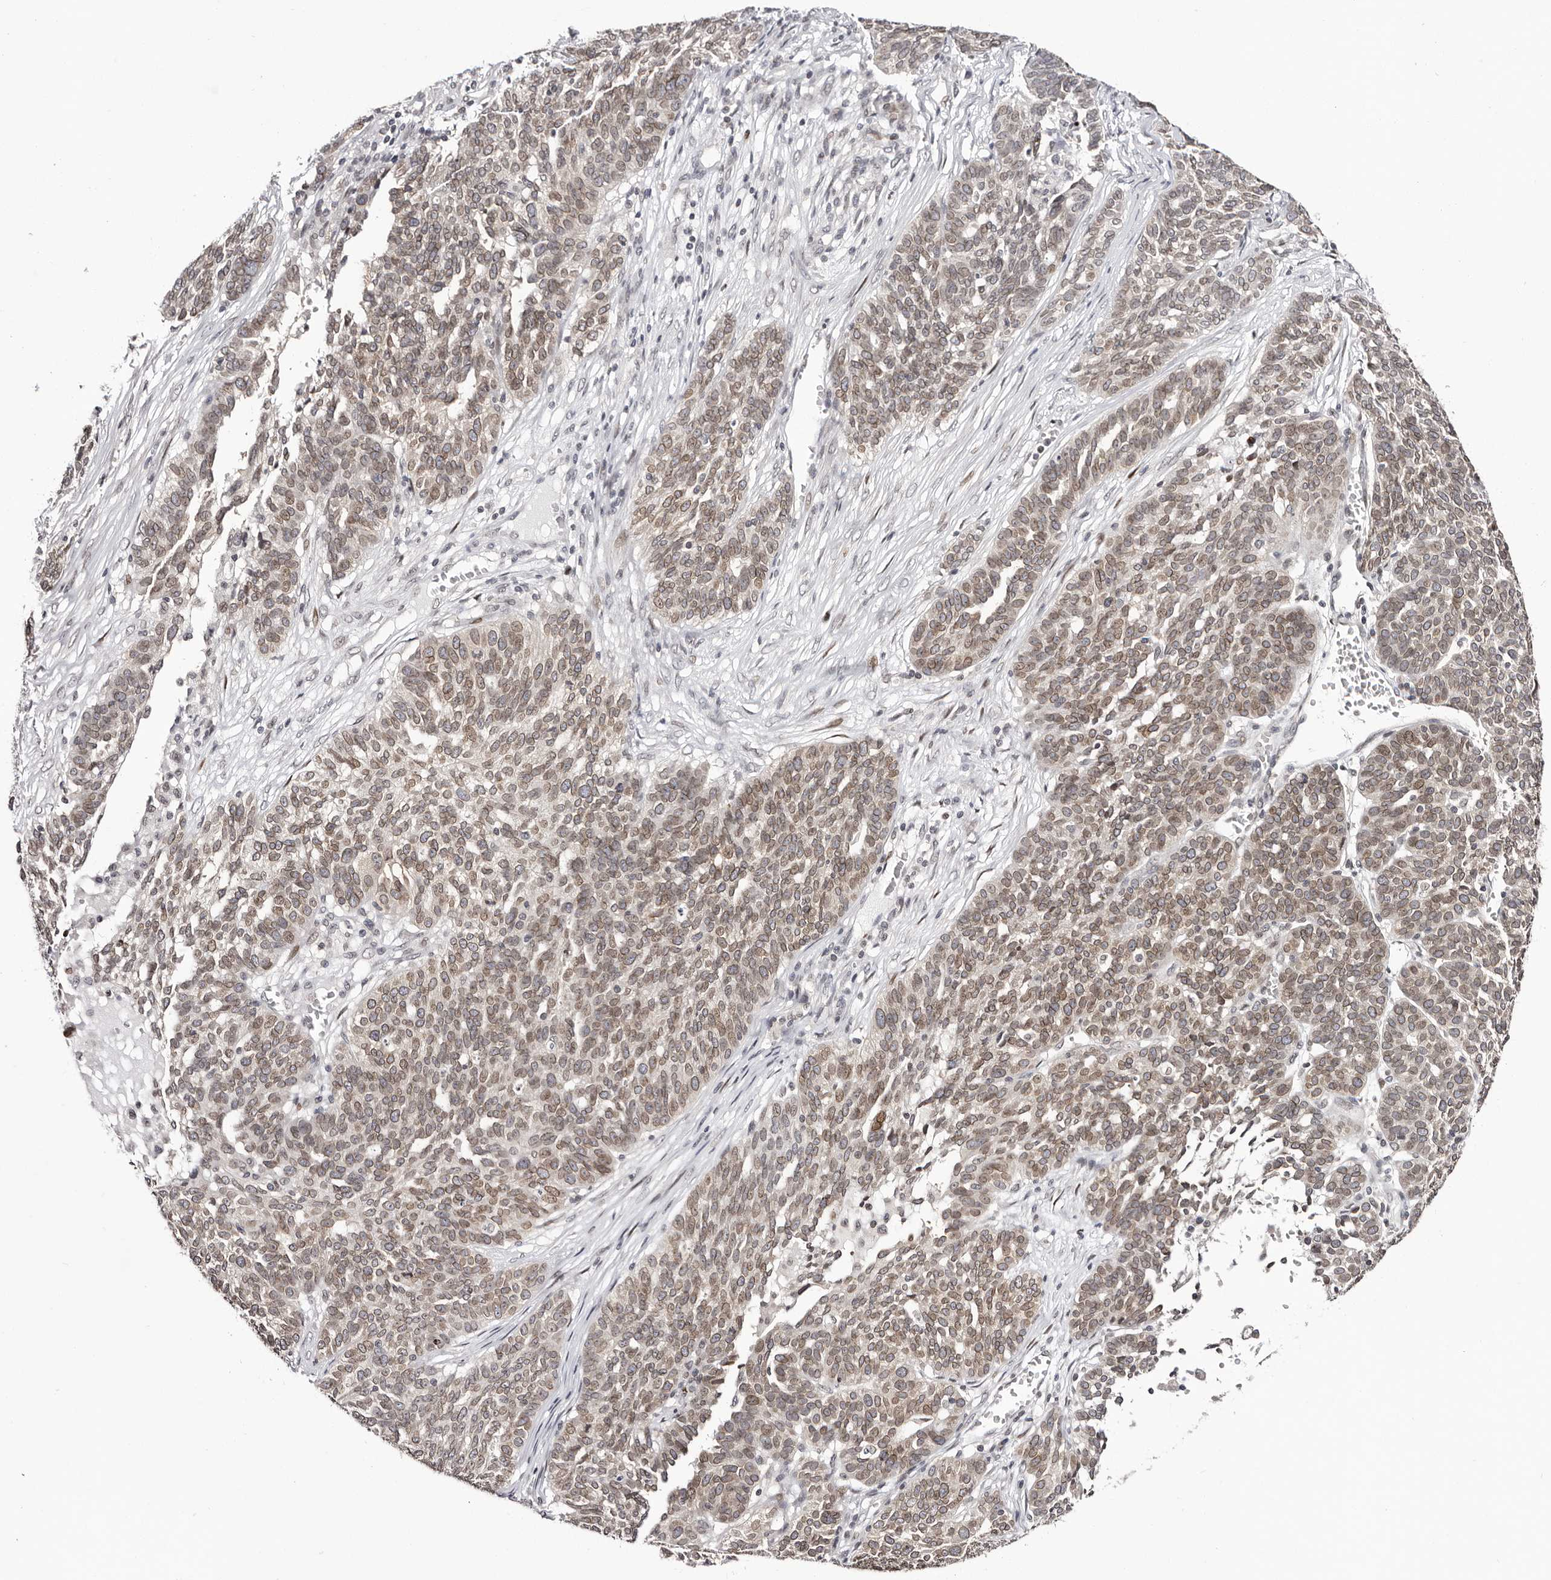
{"staining": {"intensity": "moderate", "quantity": ">75%", "location": "cytoplasmic/membranous,nuclear"}, "tissue": "ovarian cancer", "cell_type": "Tumor cells", "image_type": "cancer", "snomed": [{"axis": "morphology", "description": "Cystadenocarcinoma, serous, NOS"}, {"axis": "topography", "description": "Ovary"}], "caption": "IHC photomicrograph of neoplastic tissue: human ovarian cancer stained using IHC demonstrates medium levels of moderate protein expression localized specifically in the cytoplasmic/membranous and nuclear of tumor cells, appearing as a cytoplasmic/membranous and nuclear brown color.", "gene": "NUP153", "patient": {"sex": "female", "age": 59}}